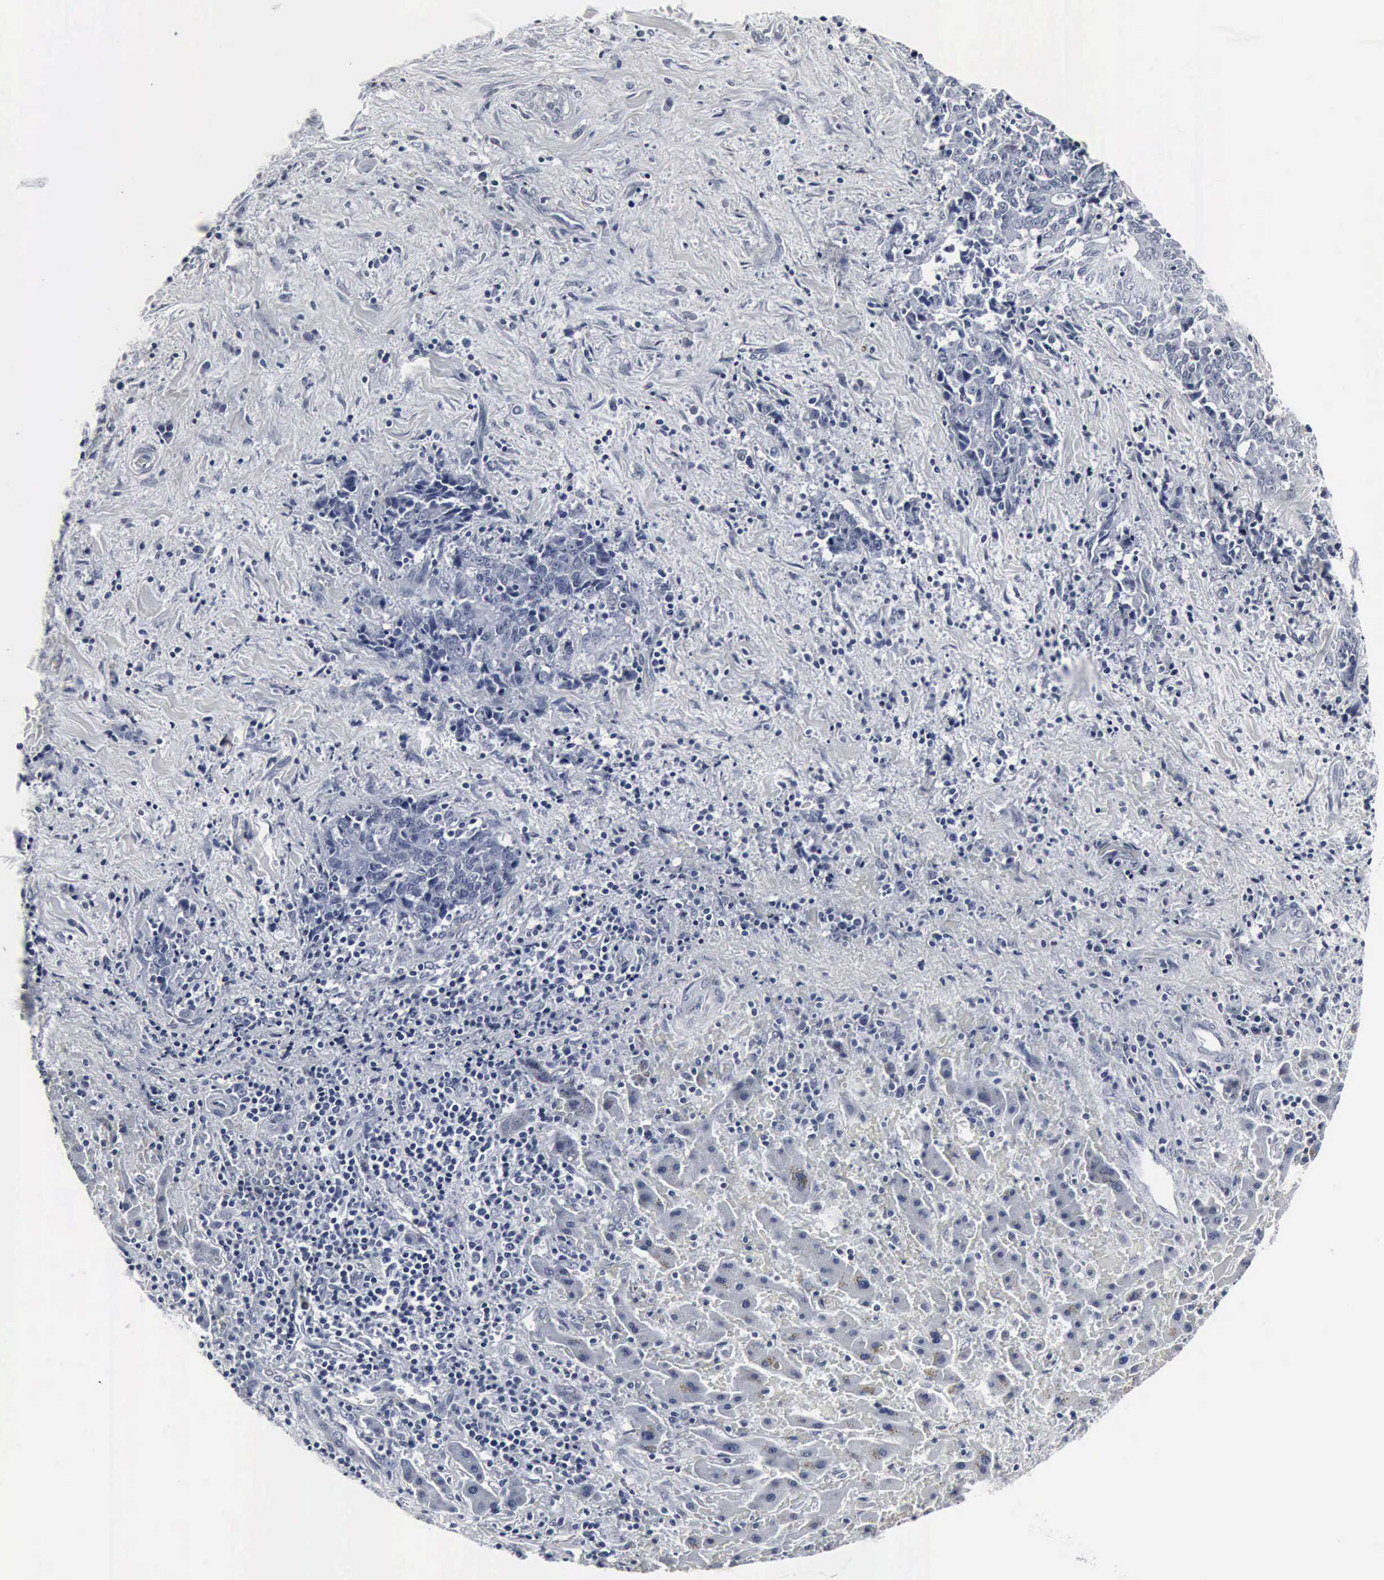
{"staining": {"intensity": "negative", "quantity": "none", "location": "none"}, "tissue": "liver cancer", "cell_type": "Tumor cells", "image_type": "cancer", "snomed": [{"axis": "morphology", "description": "Cholangiocarcinoma"}, {"axis": "topography", "description": "Liver"}], "caption": "DAB (3,3'-diaminobenzidine) immunohistochemical staining of liver cholangiocarcinoma shows no significant positivity in tumor cells.", "gene": "SNAP25", "patient": {"sex": "male", "age": 57}}